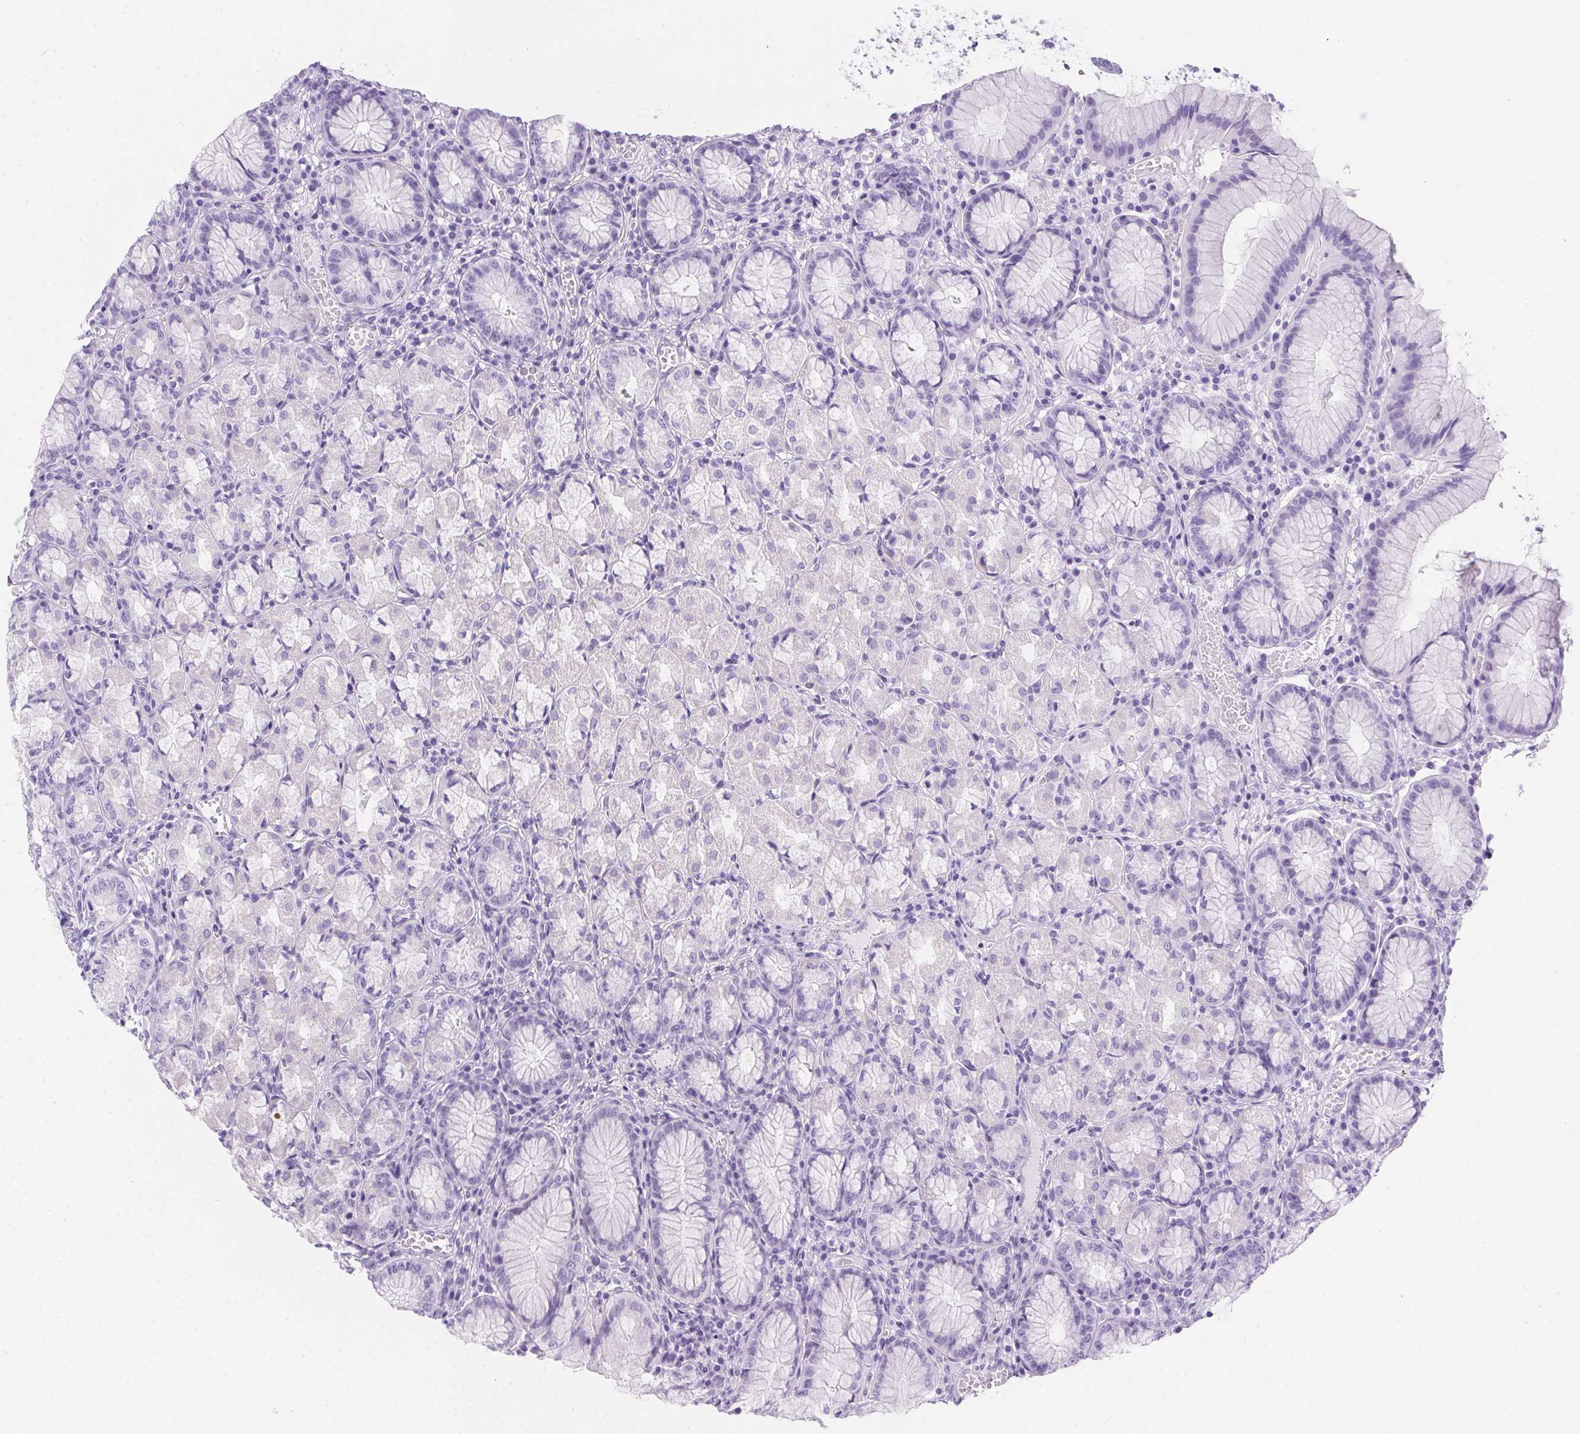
{"staining": {"intensity": "negative", "quantity": "none", "location": "none"}, "tissue": "stomach", "cell_type": "Glandular cells", "image_type": "normal", "snomed": [{"axis": "morphology", "description": "Normal tissue, NOS"}, {"axis": "topography", "description": "Stomach"}], "caption": "IHC photomicrograph of benign stomach stained for a protein (brown), which exhibits no expression in glandular cells.", "gene": "SPACA5B", "patient": {"sex": "male", "age": 55}}